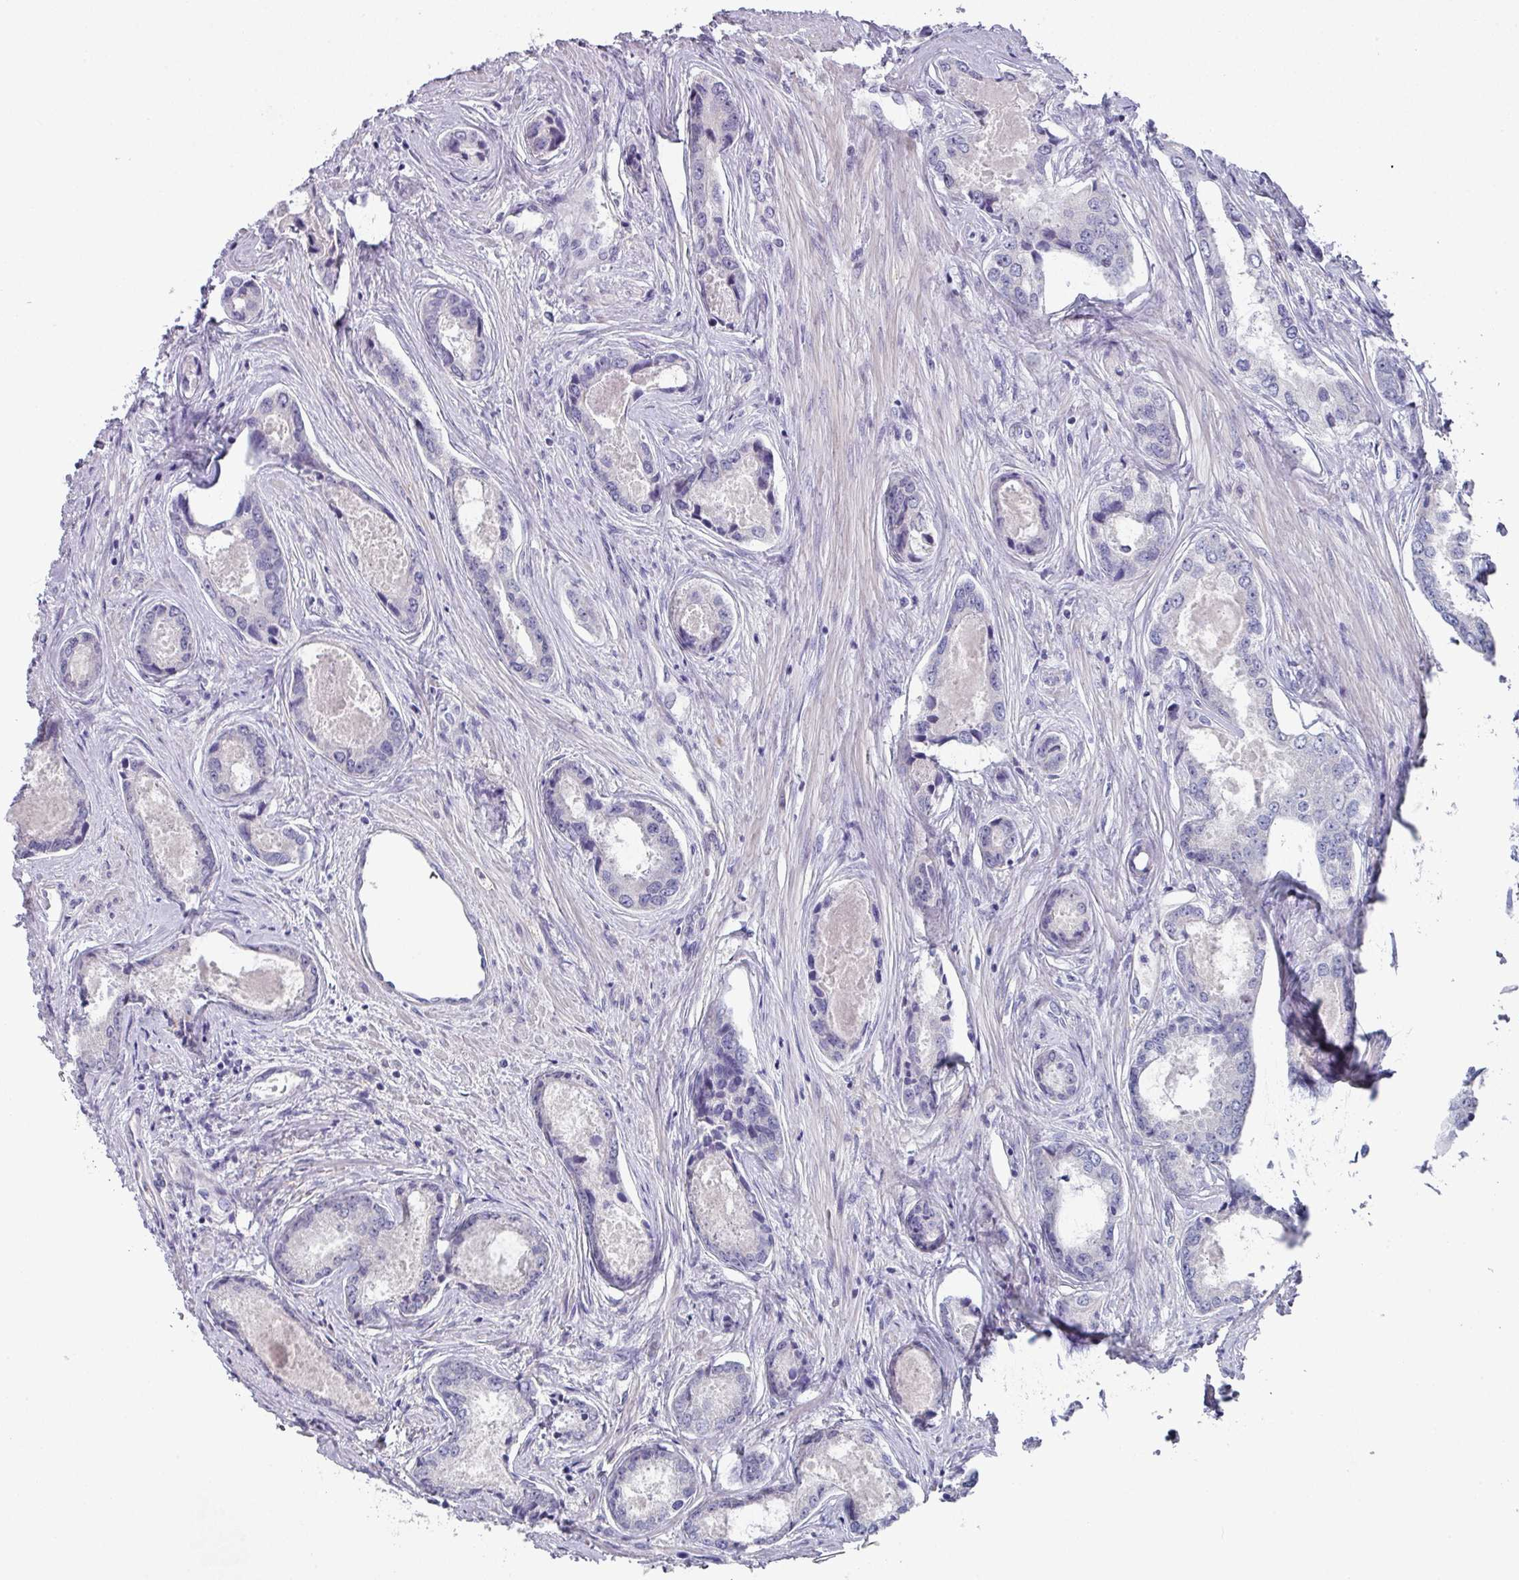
{"staining": {"intensity": "negative", "quantity": "none", "location": "none"}, "tissue": "prostate cancer", "cell_type": "Tumor cells", "image_type": "cancer", "snomed": [{"axis": "morphology", "description": "Adenocarcinoma, Low grade"}, {"axis": "topography", "description": "Prostate"}], "caption": "DAB (3,3'-diaminobenzidine) immunohistochemical staining of human low-grade adenocarcinoma (prostate) demonstrates no significant positivity in tumor cells.", "gene": "DEFB115", "patient": {"sex": "male", "age": 68}}